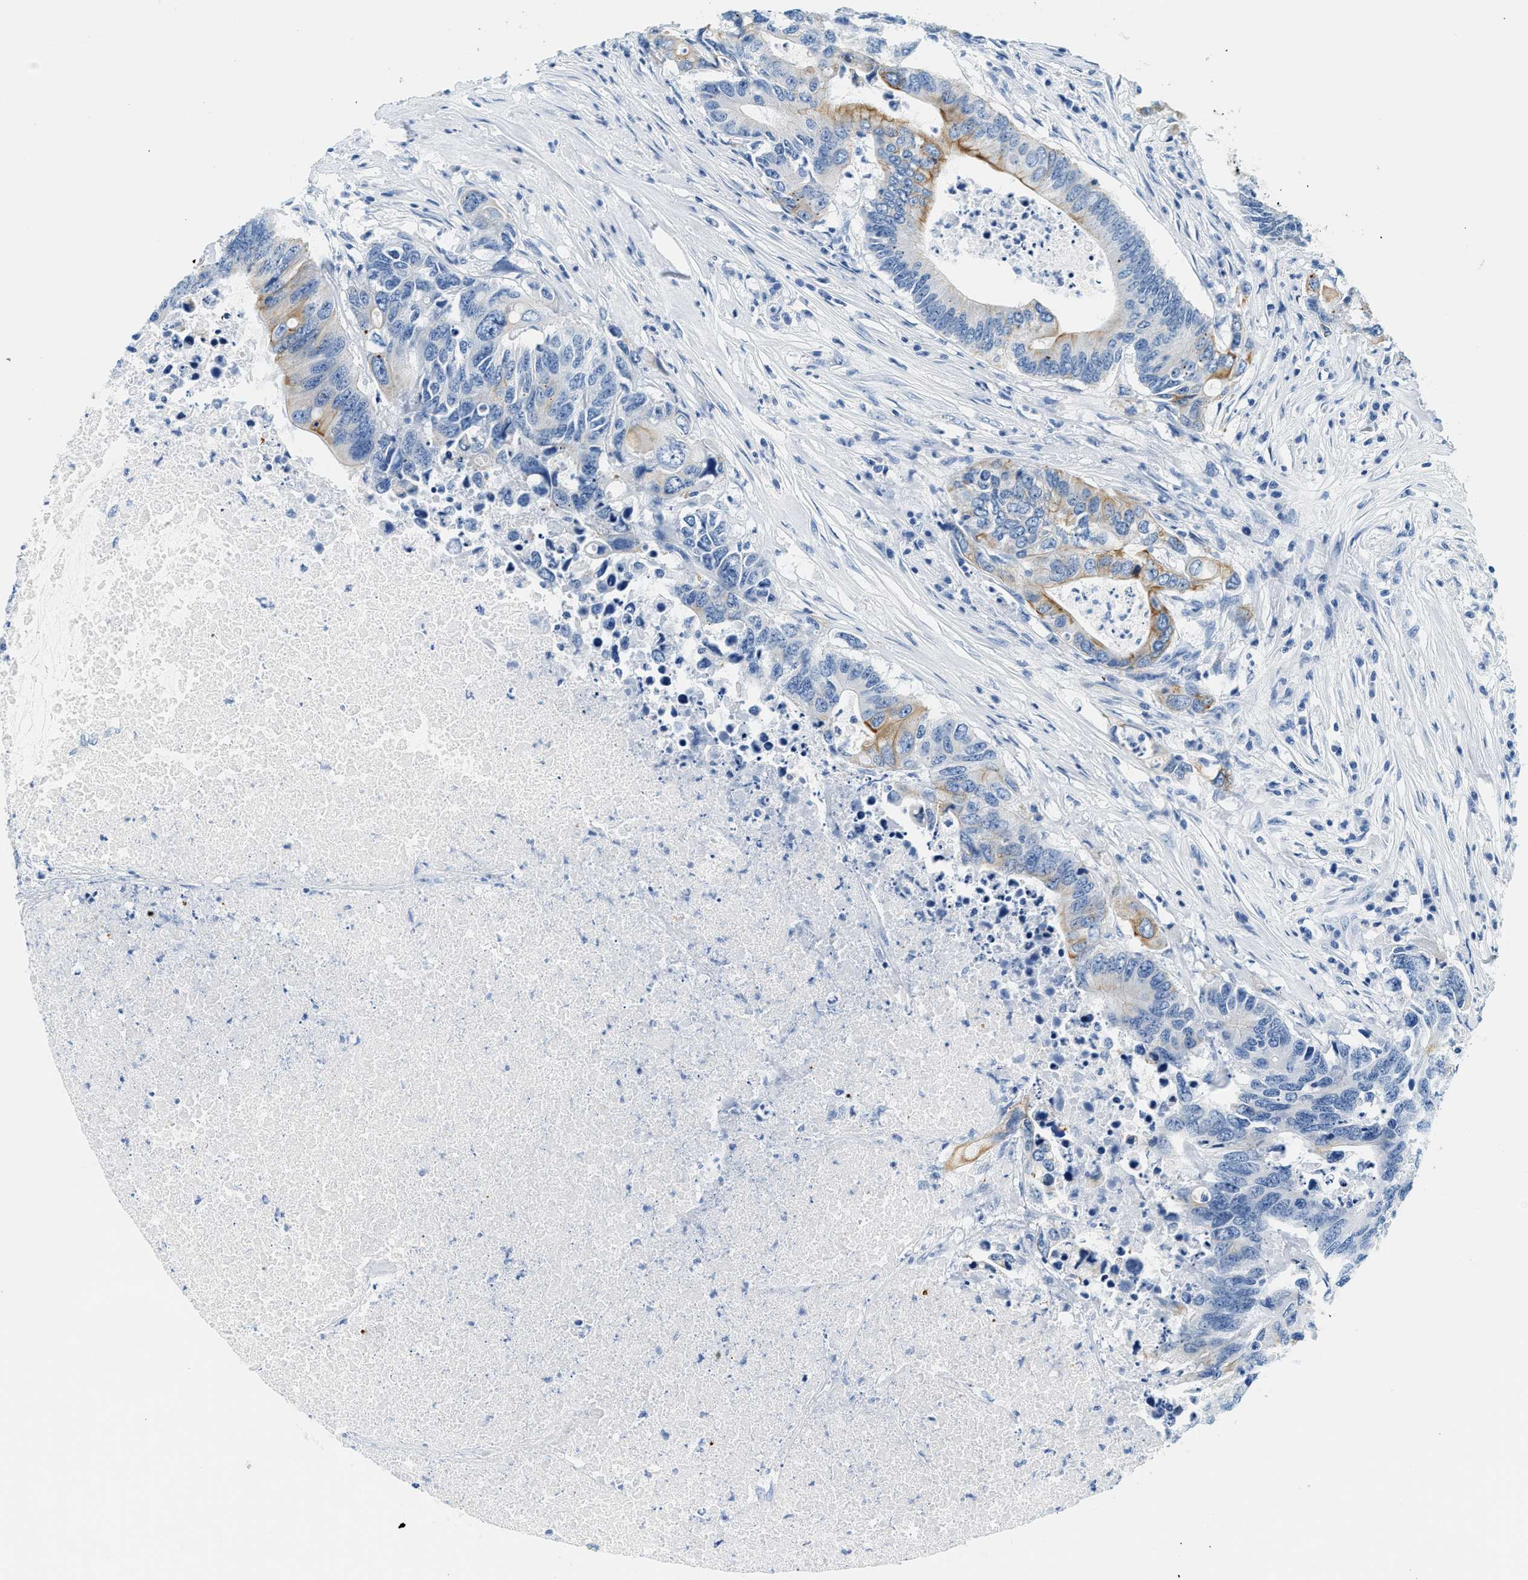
{"staining": {"intensity": "moderate", "quantity": "<25%", "location": "cytoplasmic/membranous"}, "tissue": "colorectal cancer", "cell_type": "Tumor cells", "image_type": "cancer", "snomed": [{"axis": "morphology", "description": "Adenocarcinoma, NOS"}, {"axis": "topography", "description": "Colon"}], "caption": "A low amount of moderate cytoplasmic/membranous expression is seen in approximately <25% of tumor cells in adenocarcinoma (colorectal) tissue. (Stains: DAB (3,3'-diaminobenzidine) in brown, nuclei in blue, Microscopy: brightfield microscopy at high magnification).", "gene": "STXBP2", "patient": {"sex": "male", "age": 71}}